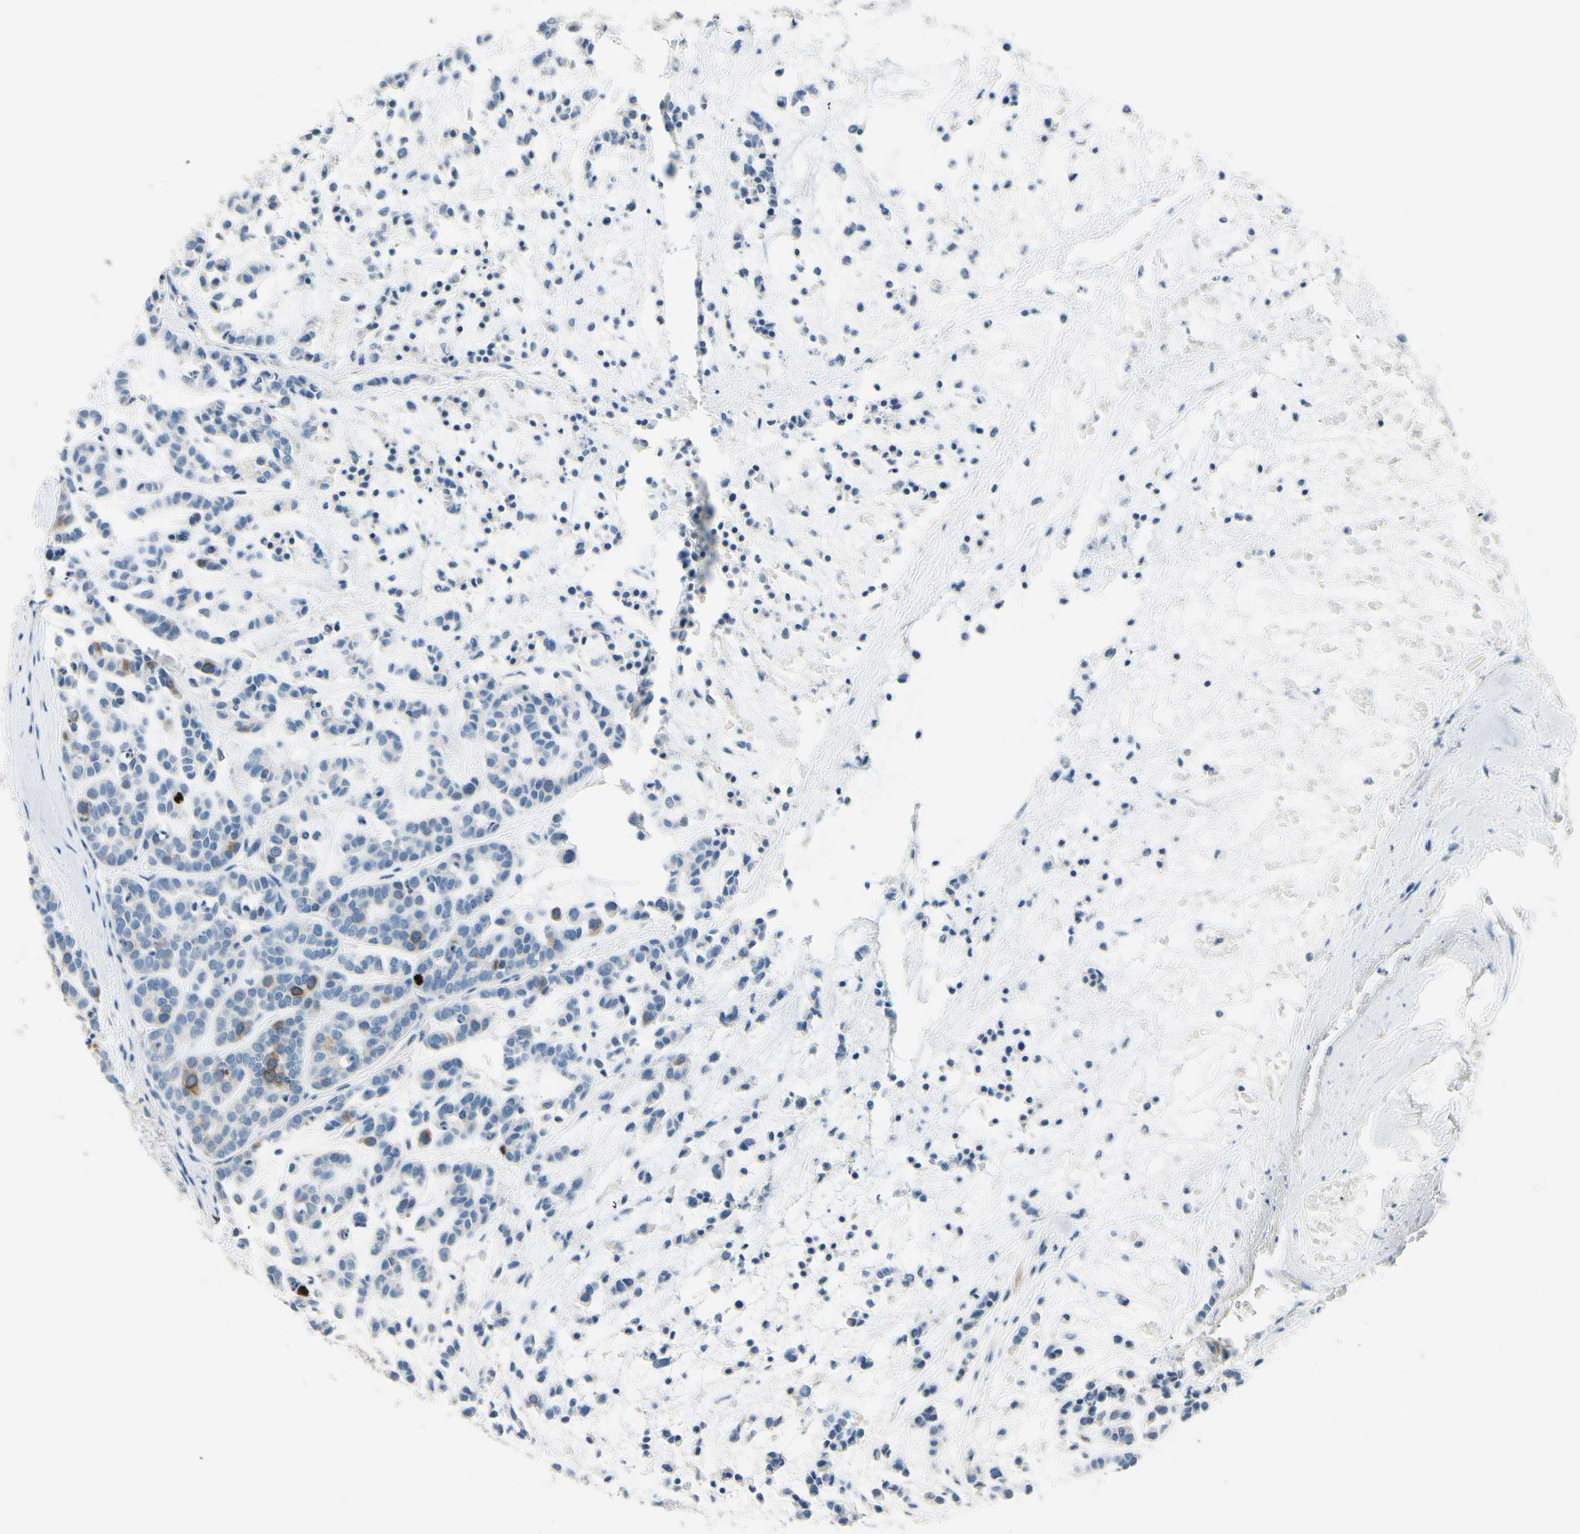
{"staining": {"intensity": "moderate", "quantity": "<25%", "location": "cytoplasmic/membranous"}, "tissue": "head and neck cancer", "cell_type": "Tumor cells", "image_type": "cancer", "snomed": [{"axis": "morphology", "description": "Adenocarcinoma, NOS"}, {"axis": "morphology", "description": "Adenoma, NOS"}, {"axis": "topography", "description": "Head-Neck"}], "caption": "DAB immunohistochemical staining of human adenocarcinoma (head and neck) demonstrates moderate cytoplasmic/membranous protein expression in about <25% of tumor cells.", "gene": "CKAP2", "patient": {"sex": "female", "age": 55}}